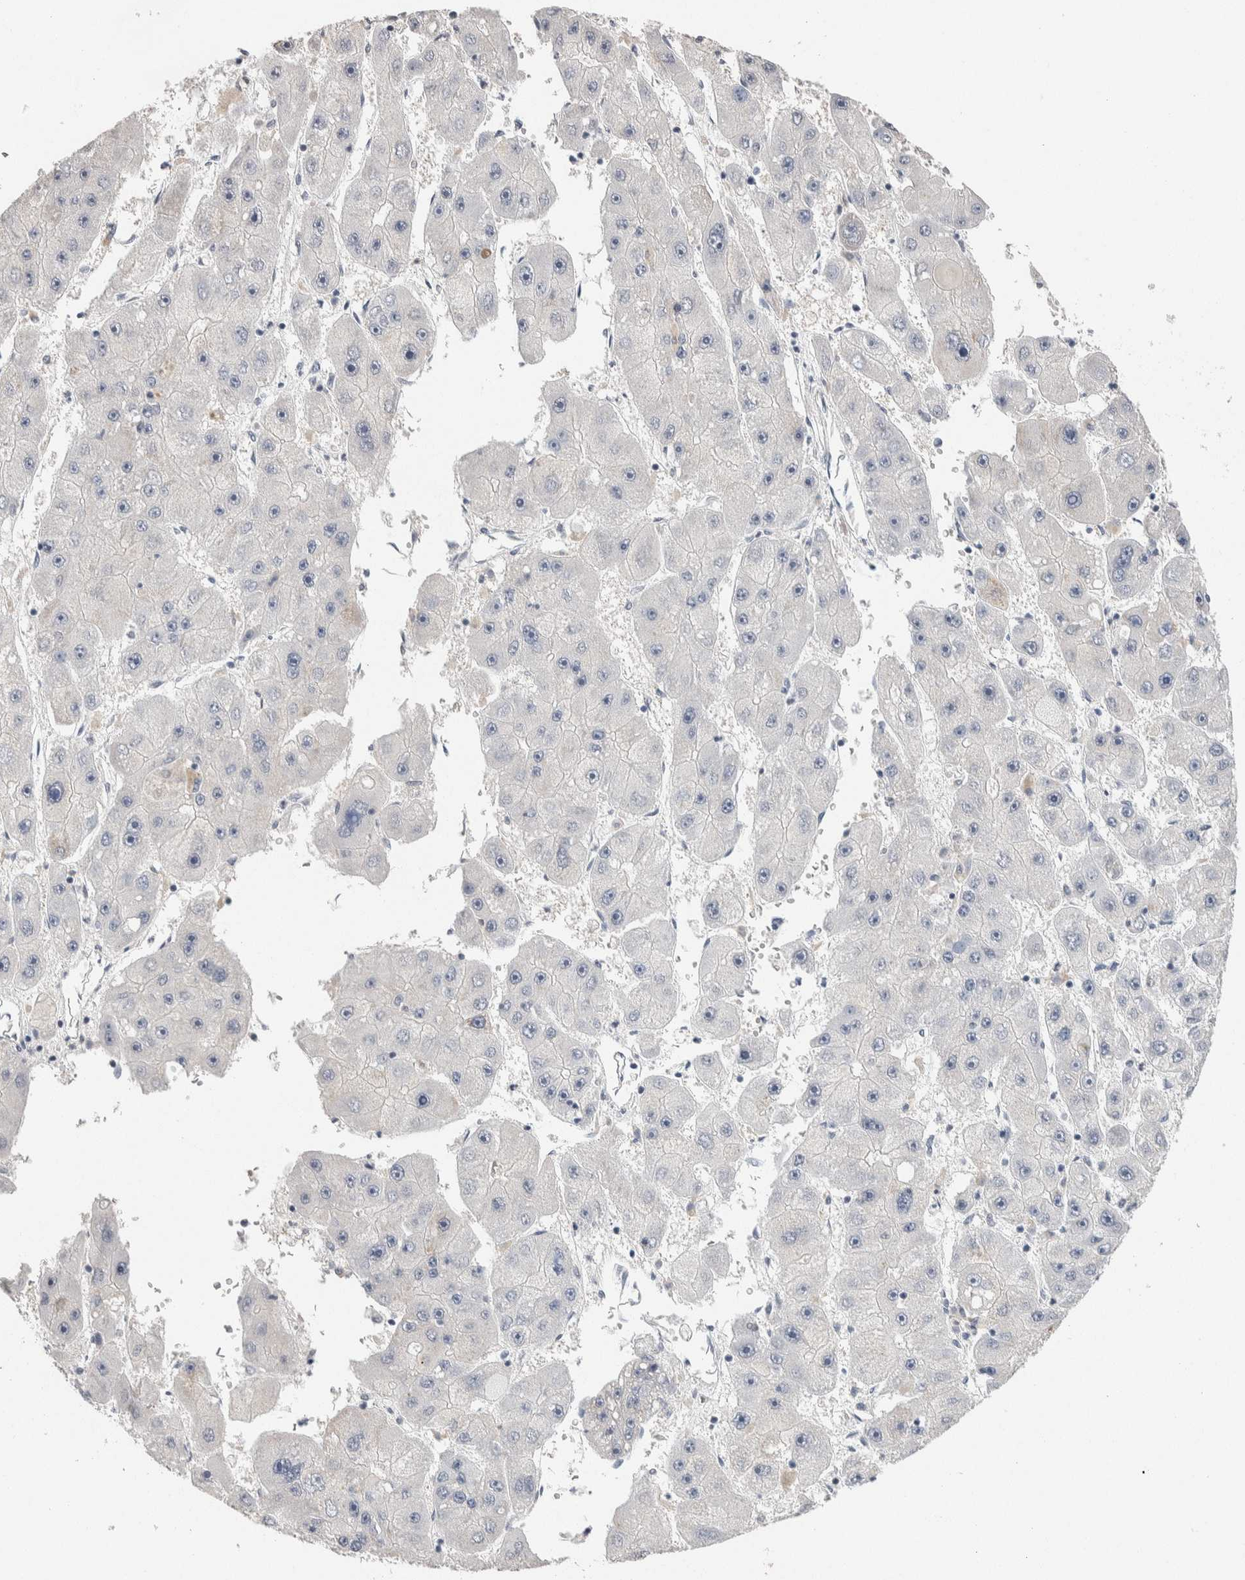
{"staining": {"intensity": "negative", "quantity": "none", "location": "none"}, "tissue": "liver cancer", "cell_type": "Tumor cells", "image_type": "cancer", "snomed": [{"axis": "morphology", "description": "Carcinoma, Hepatocellular, NOS"}, {"axis": "topography", "description": "Liver"}], "caption": "Immunohistochemistry (IHC) of human liver cancer displays no staining in tumor cells.", "gene": "SCN2A", "patient": {"sex": "female", "age": 61}}